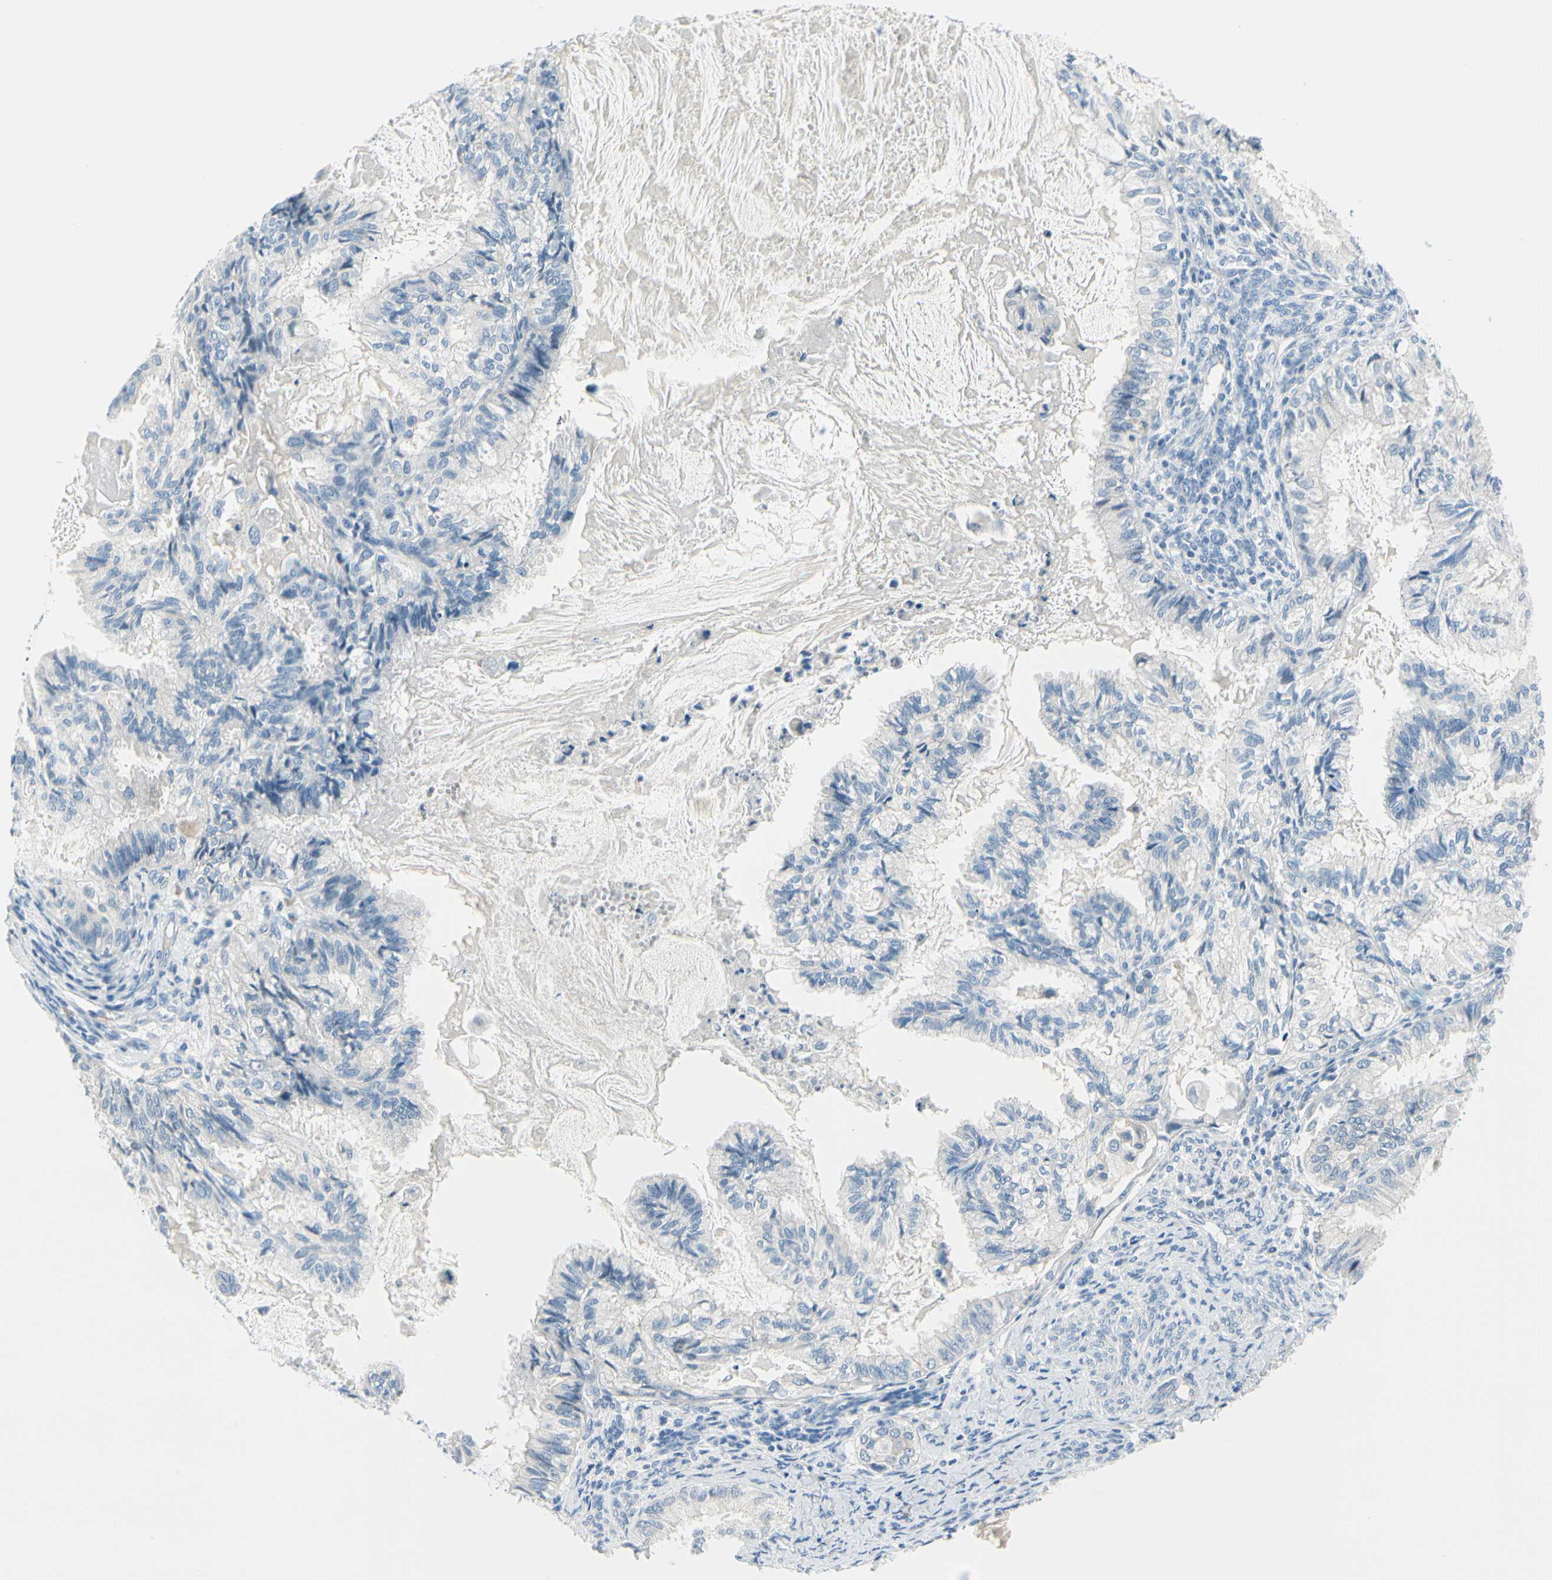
{"staining": {"intensity": "negative", "quantity": "none", "location": "none"}, "tissue": "cervical cancer", "cell_type": "Tumor cells", "image_type": "cancer", "snomed": [{"axis": "morphology", "description": "Normal tissue, NOS"}, {"axis": "morphology", "description": "Adenocarcinoma, NOS"}, {"axis": "topography", "description": "Cervix"}, {"axis": "topography", "description": "Endometrium"}], "caption": "There is no significant staining in tumor cells of adenocarcinoma (cervical). Brightfield microscopy of IHC stained with DAB (brown) and hematoxylin (blue), captured at high magnification.", "gene": "FCER2", "patient": {"sex": "female", "age": 86}}